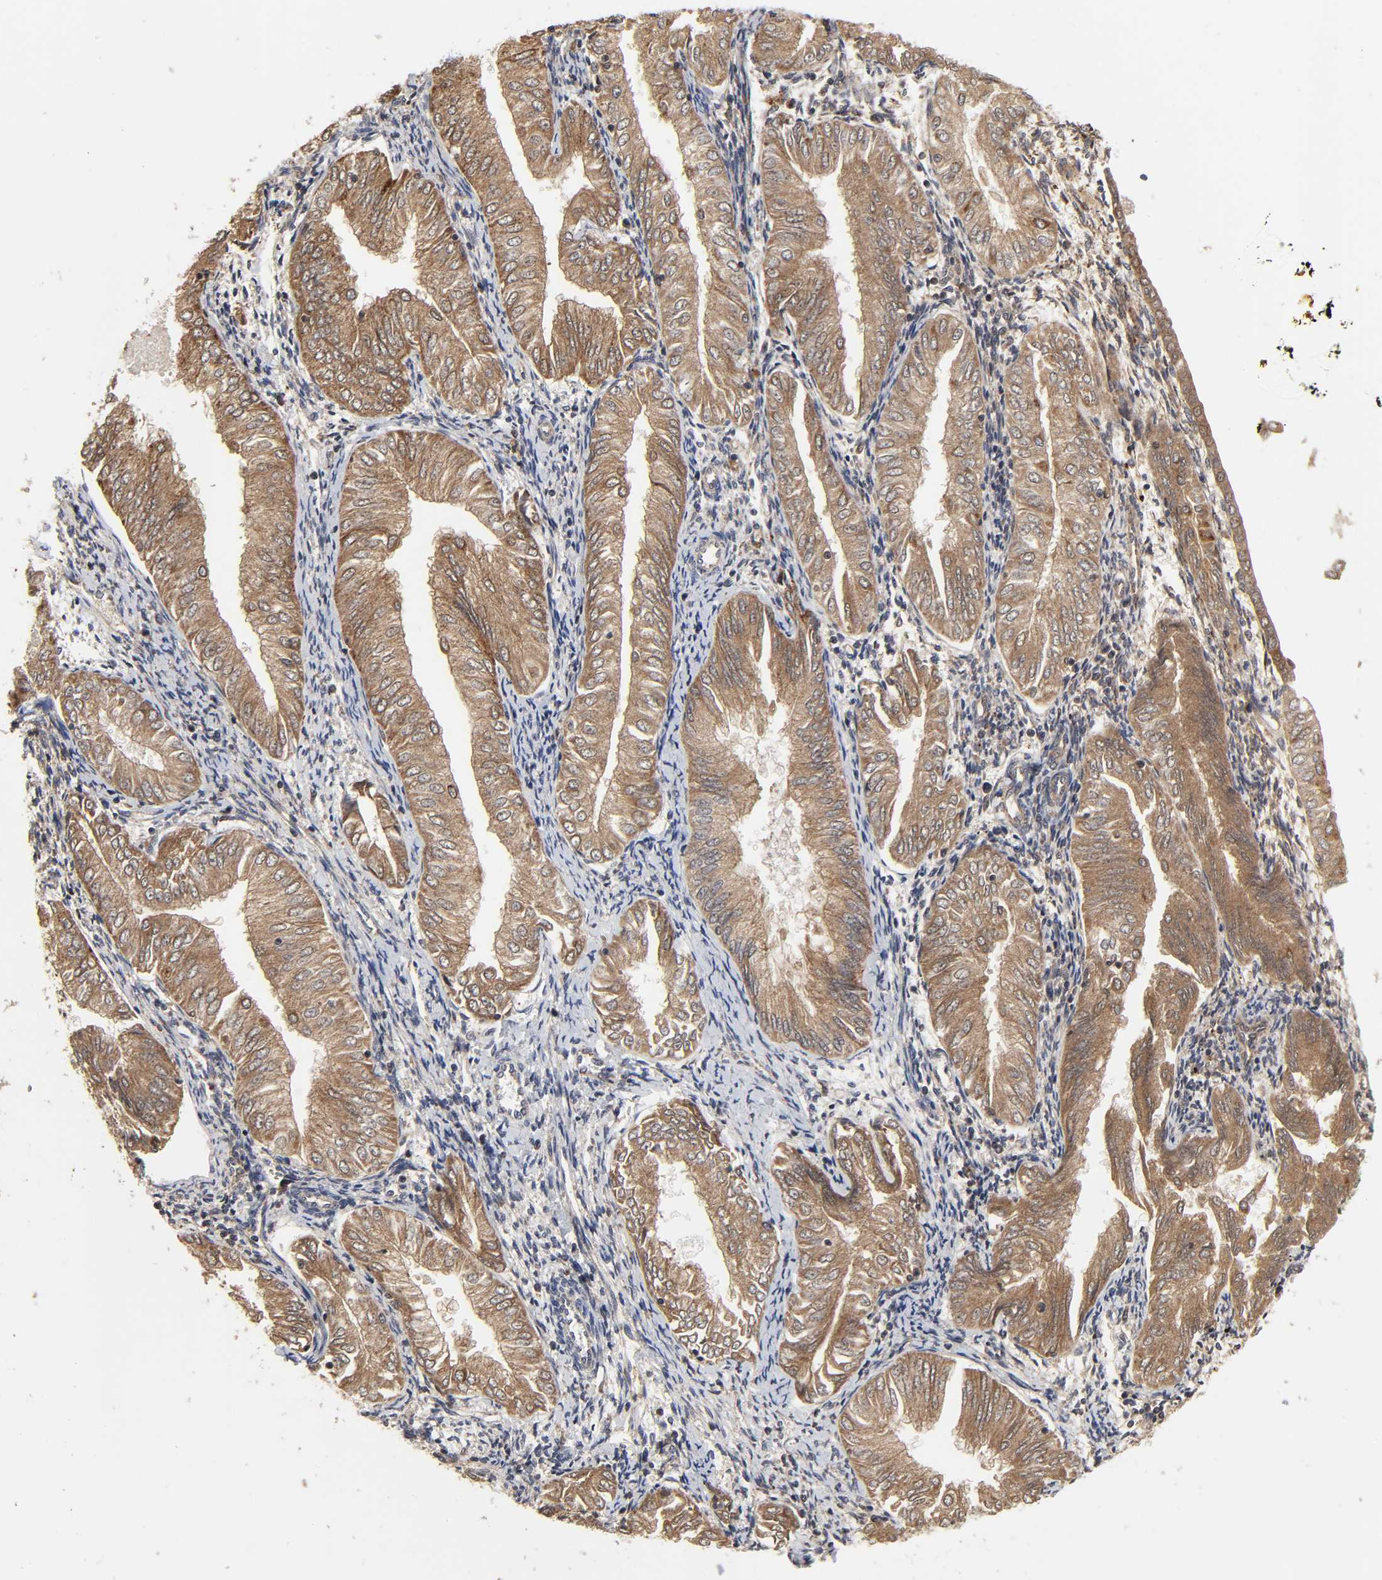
{"staining": {"intensity": "moderate", "quantity": ">75%", "location": "cytoplasmic/membranous"}, "tissue": "endometrial cancer", "cell_type": "Tumor cells", "image_type": "cancer", "snomed": [{"axis": "morphology", "description": "Adenocarcinoma, NOS"}, {"axis": "topography", "description": "Endometrium"}], "caption": "Brown immunohistochemical staining in adenocarcinoma (endometrial) reveals moderate cytoplasmic/membranous positivity in approximately >75% of tumor cells.", "gene": "COX6B1", "patient": {"sex": "female", "age": 53}}